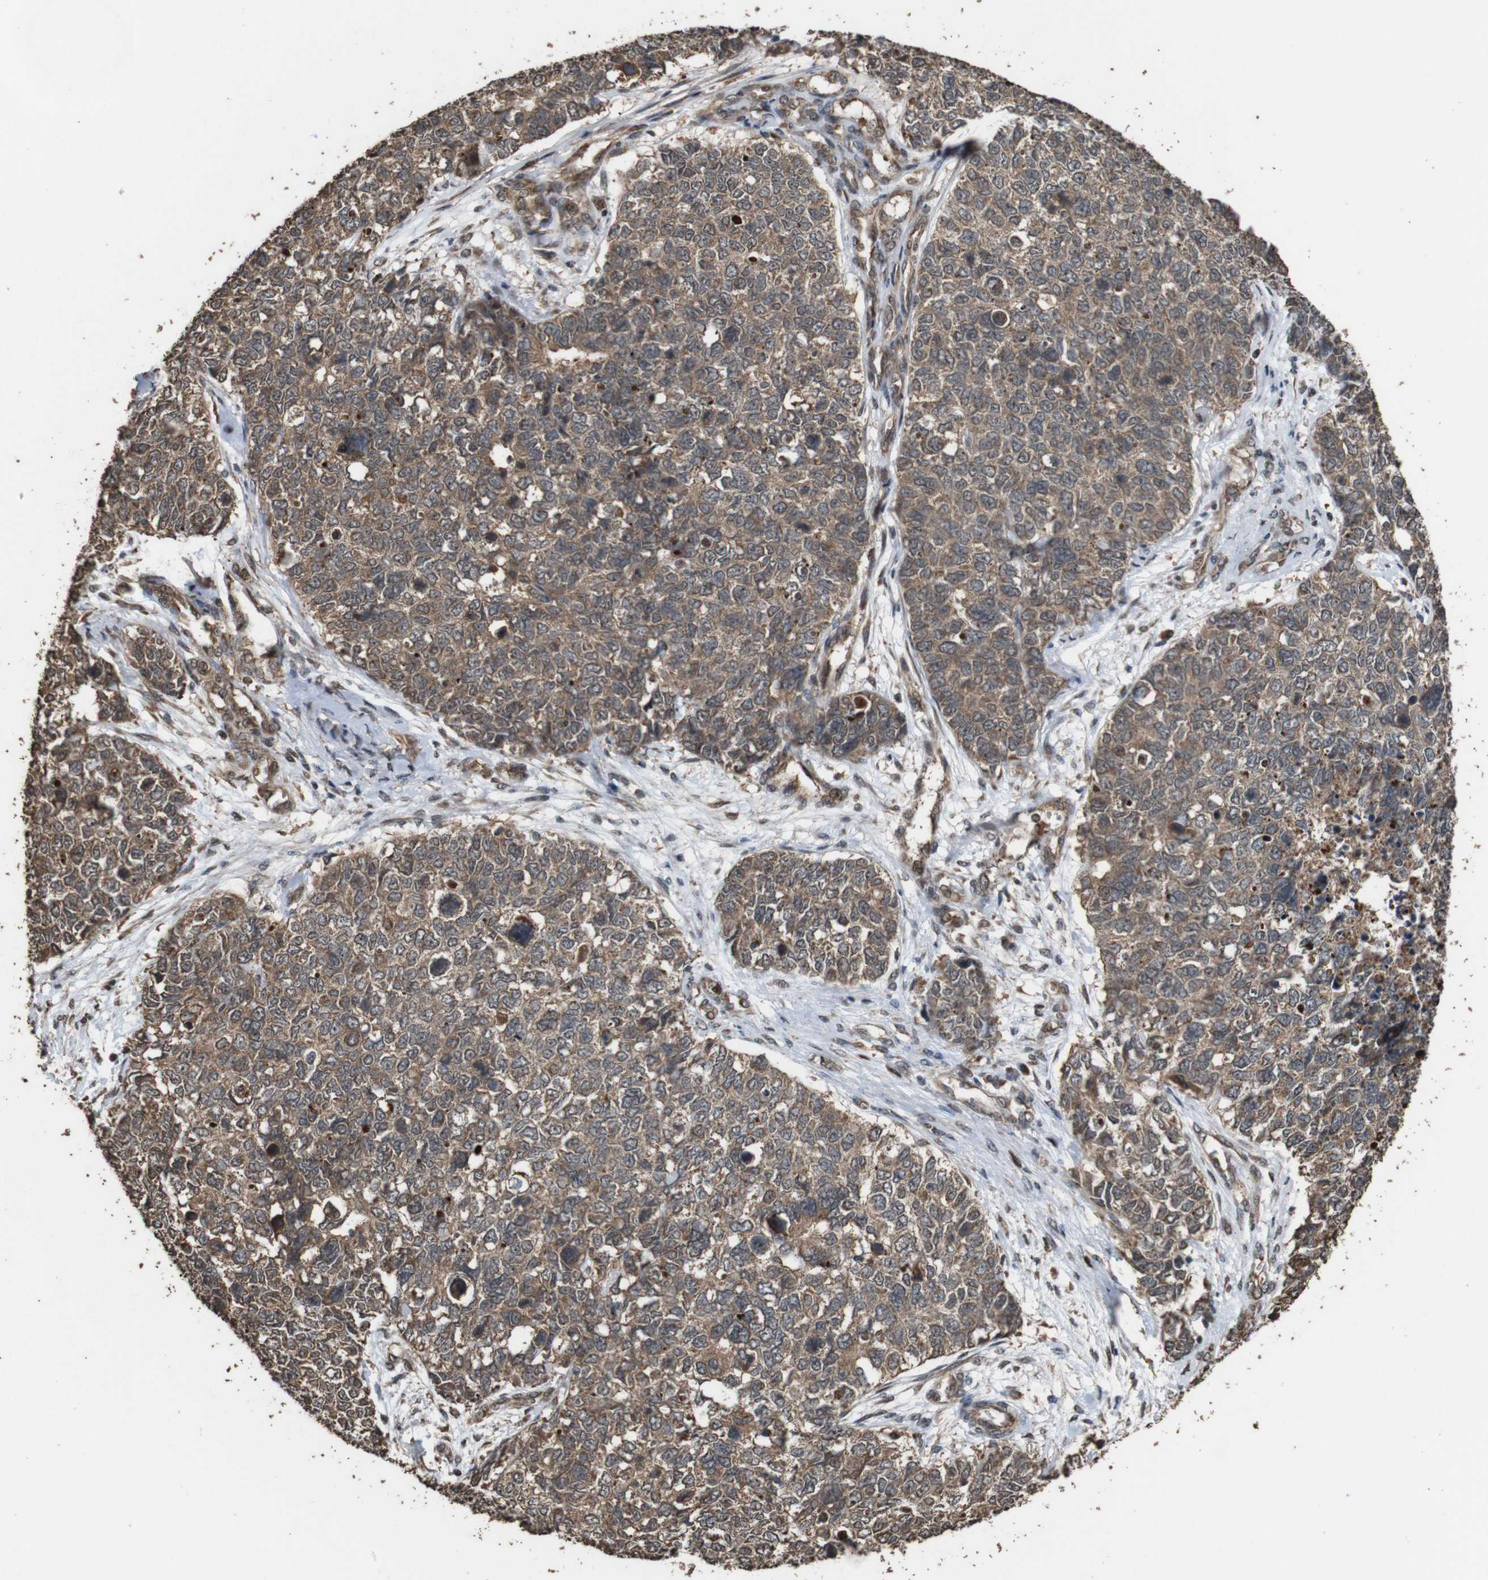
{"staining": {"intensity": "moderate", "quantity": ">75%", "location": "cytoplasmic/membranous"}, "tissue": "cervical cancer", "cell_type": "Tumor cells", "image_type": "cancer", "snomed": [{"axis": "morphology", "description": "Squamous cell carcinoma, NOS"}, {"axis": "topography", "description": "Cervix"}], "caption": "Immunohistochemical staining of human squamous cell carcinoma (cervical) demonstrates moderate cytoplasmic/membranous protein expression in approximately >75% of tumor cells. (DAB (3,3'-diaminobenzidine) IHC, brown staining for protein, blue staining for nuclei).", "gene": "RRAS2", "patient": {"sex": "female", "age": 63}}